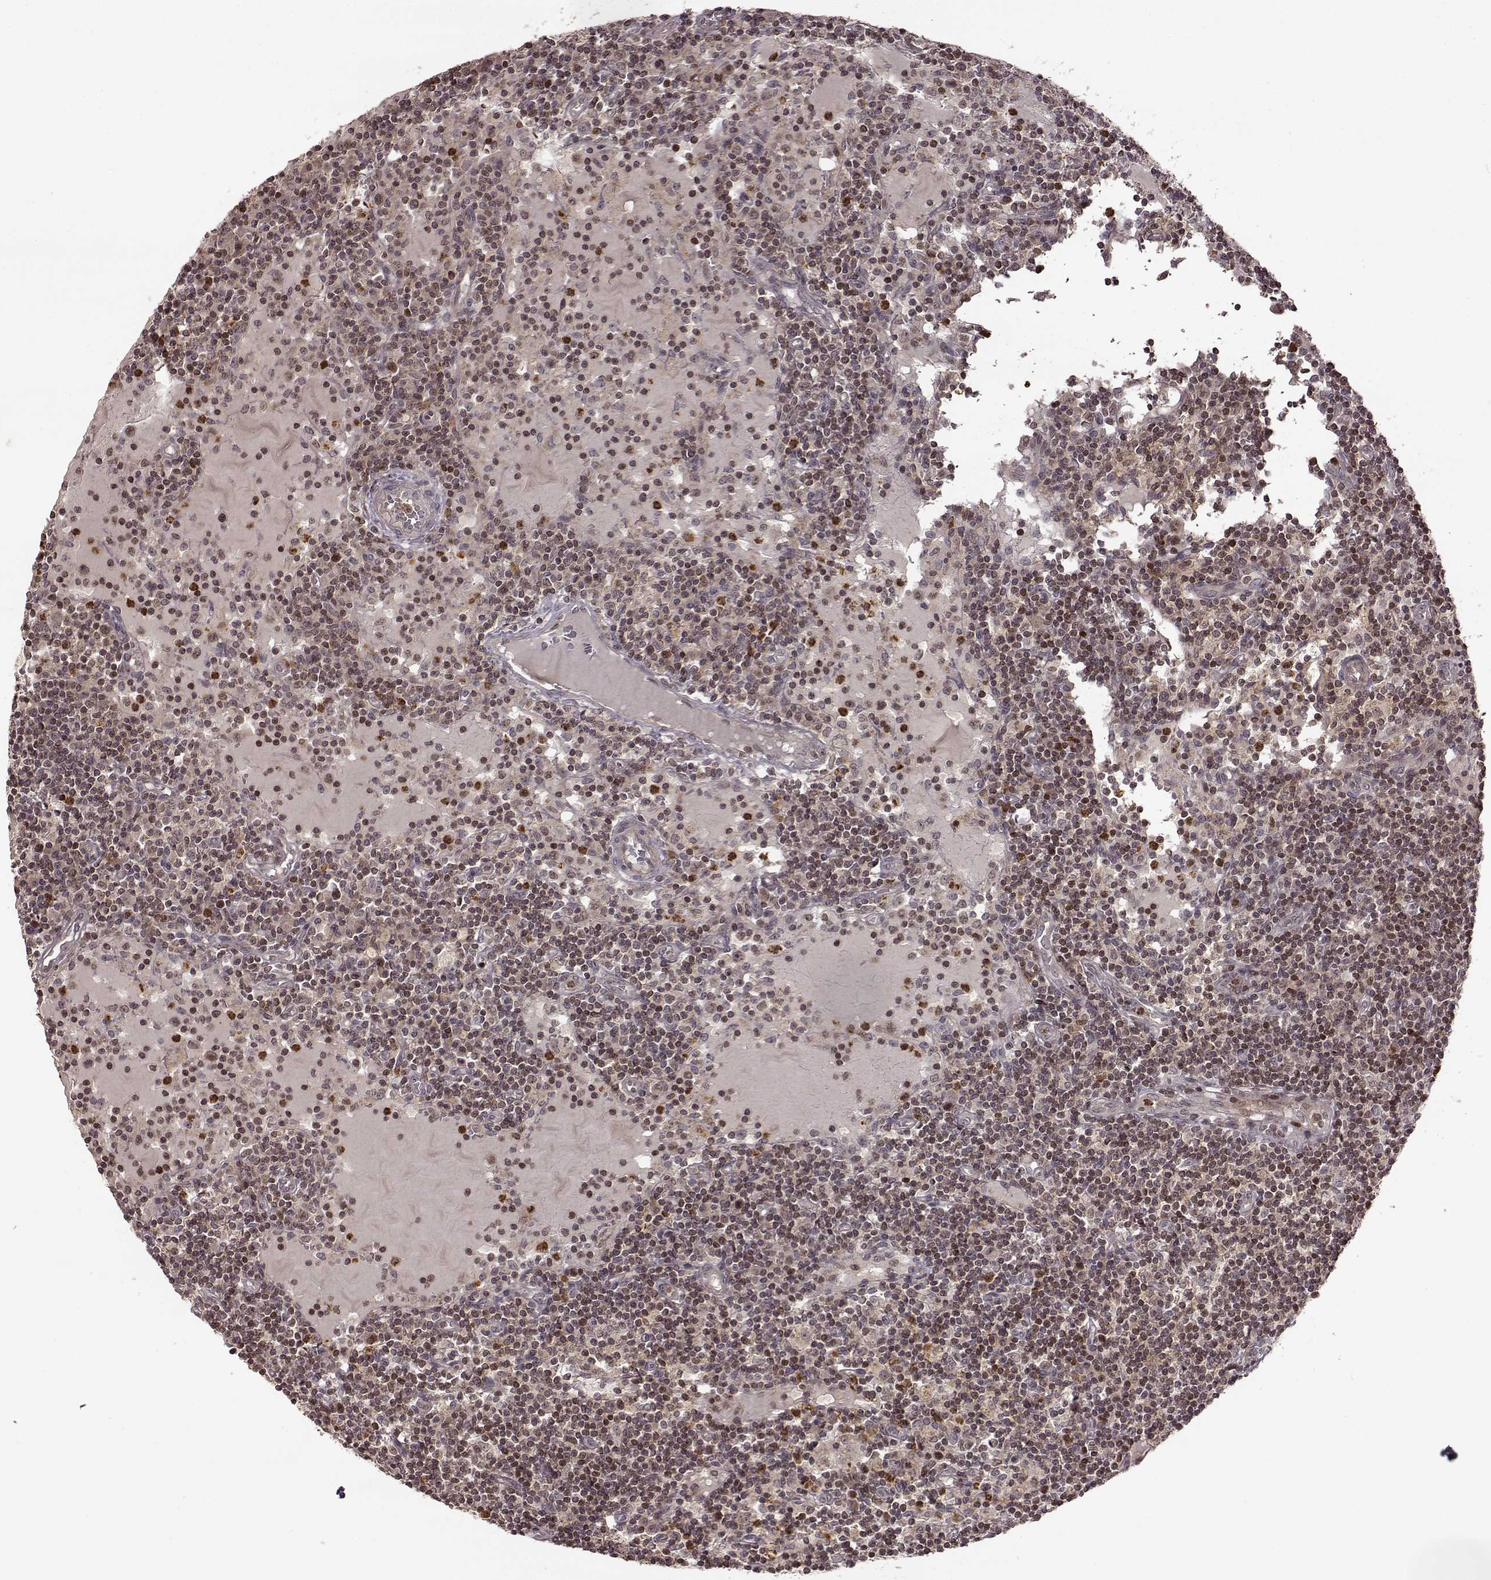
{"staining": {"intensity": "negative", "quantity": "none", "location": "none"}, "tissue": "lymph node", "cell_type": "Germinal center cells", "image_type": "normal", "snomed": [{"axis": "morphology", "description": "Normal tissue, NOS"}, {"axis": "topography", "description": "Lymph node"}], "caption": "The histopathology image shows no staining of germinal center cells in unremarkable lymph node. The staining is performed using DAB (3,3'-diaminobenzidine) brown chromogen with nuclei counter-stained in using hematoxylin.", "gene": "TRMU", "patient": {"sex": "female", "age": 72}}